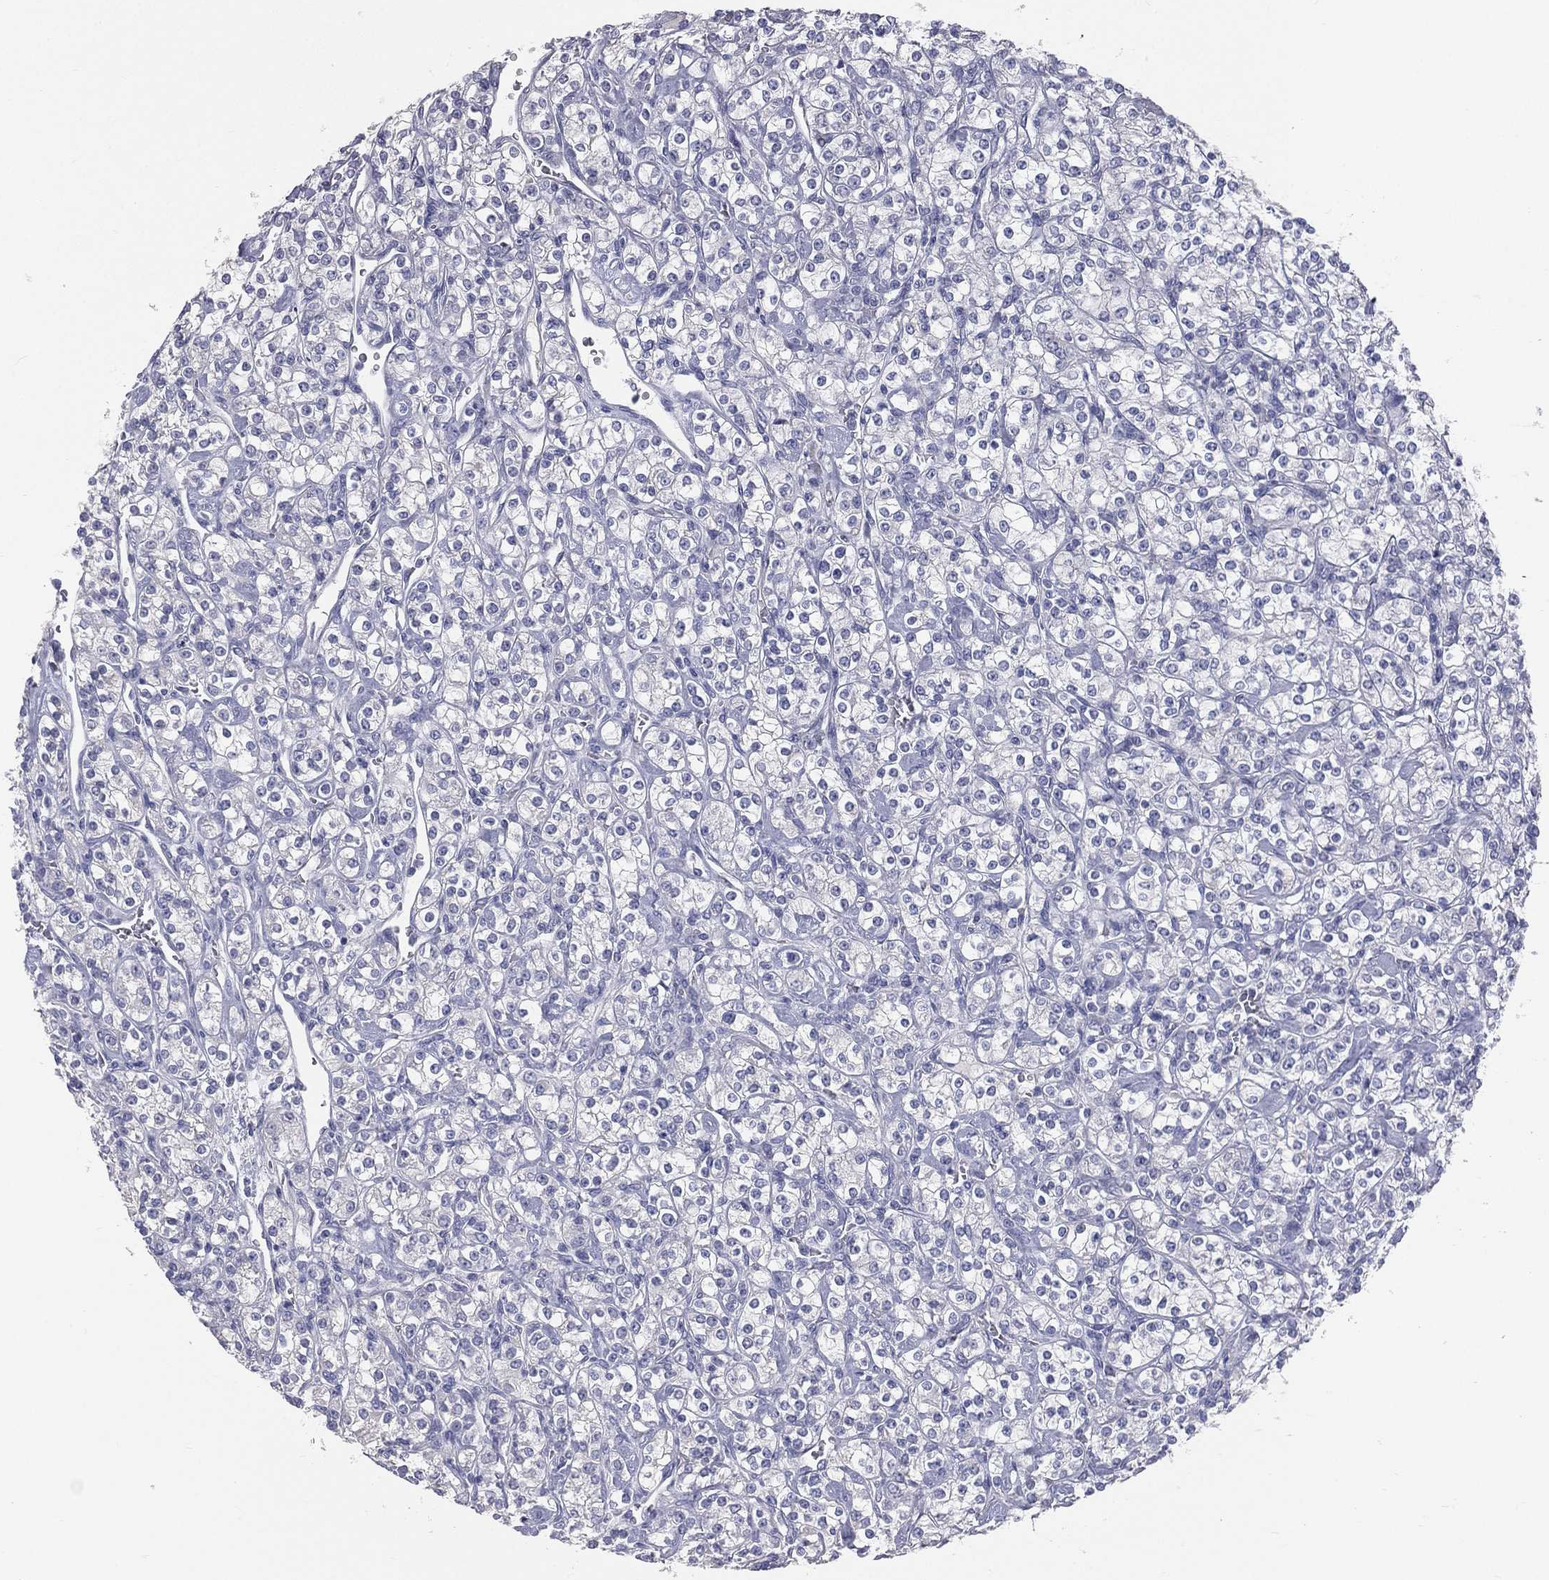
{"staining": {"intensity": "negative", "quantity": "none", "location": "none"}, "tissue": "renal cancer", "cell_type": "Tumor cells", "image_type": "cancer", "snomed": [{"axis": "morphology", "description": "Adenocarcinoma, NOS"}, {"axis": "topography", "description": "Kidney"}], "caption": "Renal cancer stained for a protein using immunohistochemistry exhibits no staining tumor cells.", "gene": "STK31", "patient": {"sex": "male", "age": 77}}